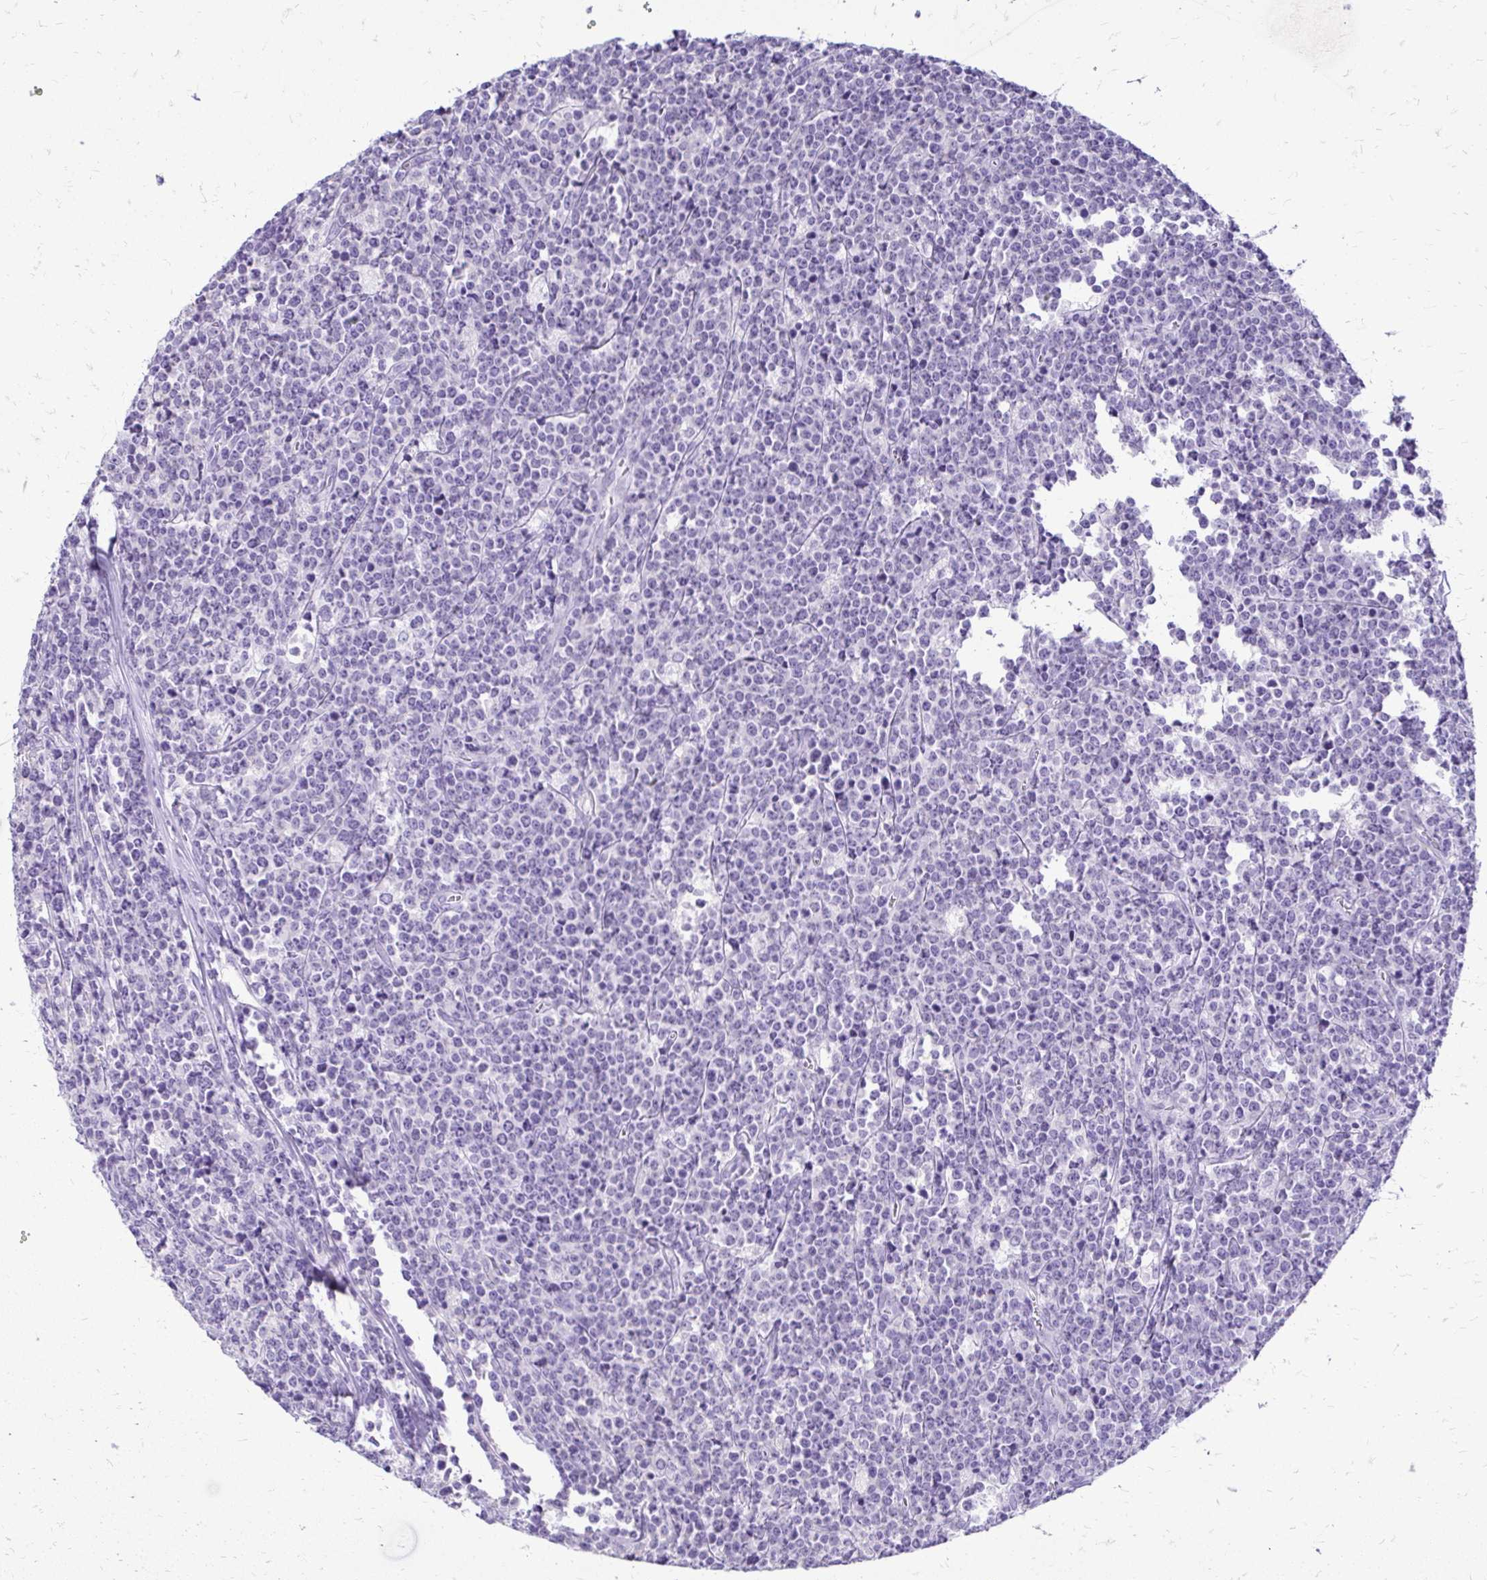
{"staining": {"intensity": "negative", "quantity": "none", "location": "none"}, "tissue": "lymphoma", "cell_type": "Tumor cells", "image_type": "cancer", "snomed": [{"axis": "morphology", "description": "Malignant lymphoma, non-Hodgkin's type, High grade"}, {"axis": "topography", "description": "Small intestine"}], "caption": "Tumor cells are negative for brown protein staining in malignant lymphoma, non-Hodgkin's type (high-grade).", "gene": "SLC32A1", "patient": {"sex": "female", "age": 56}}